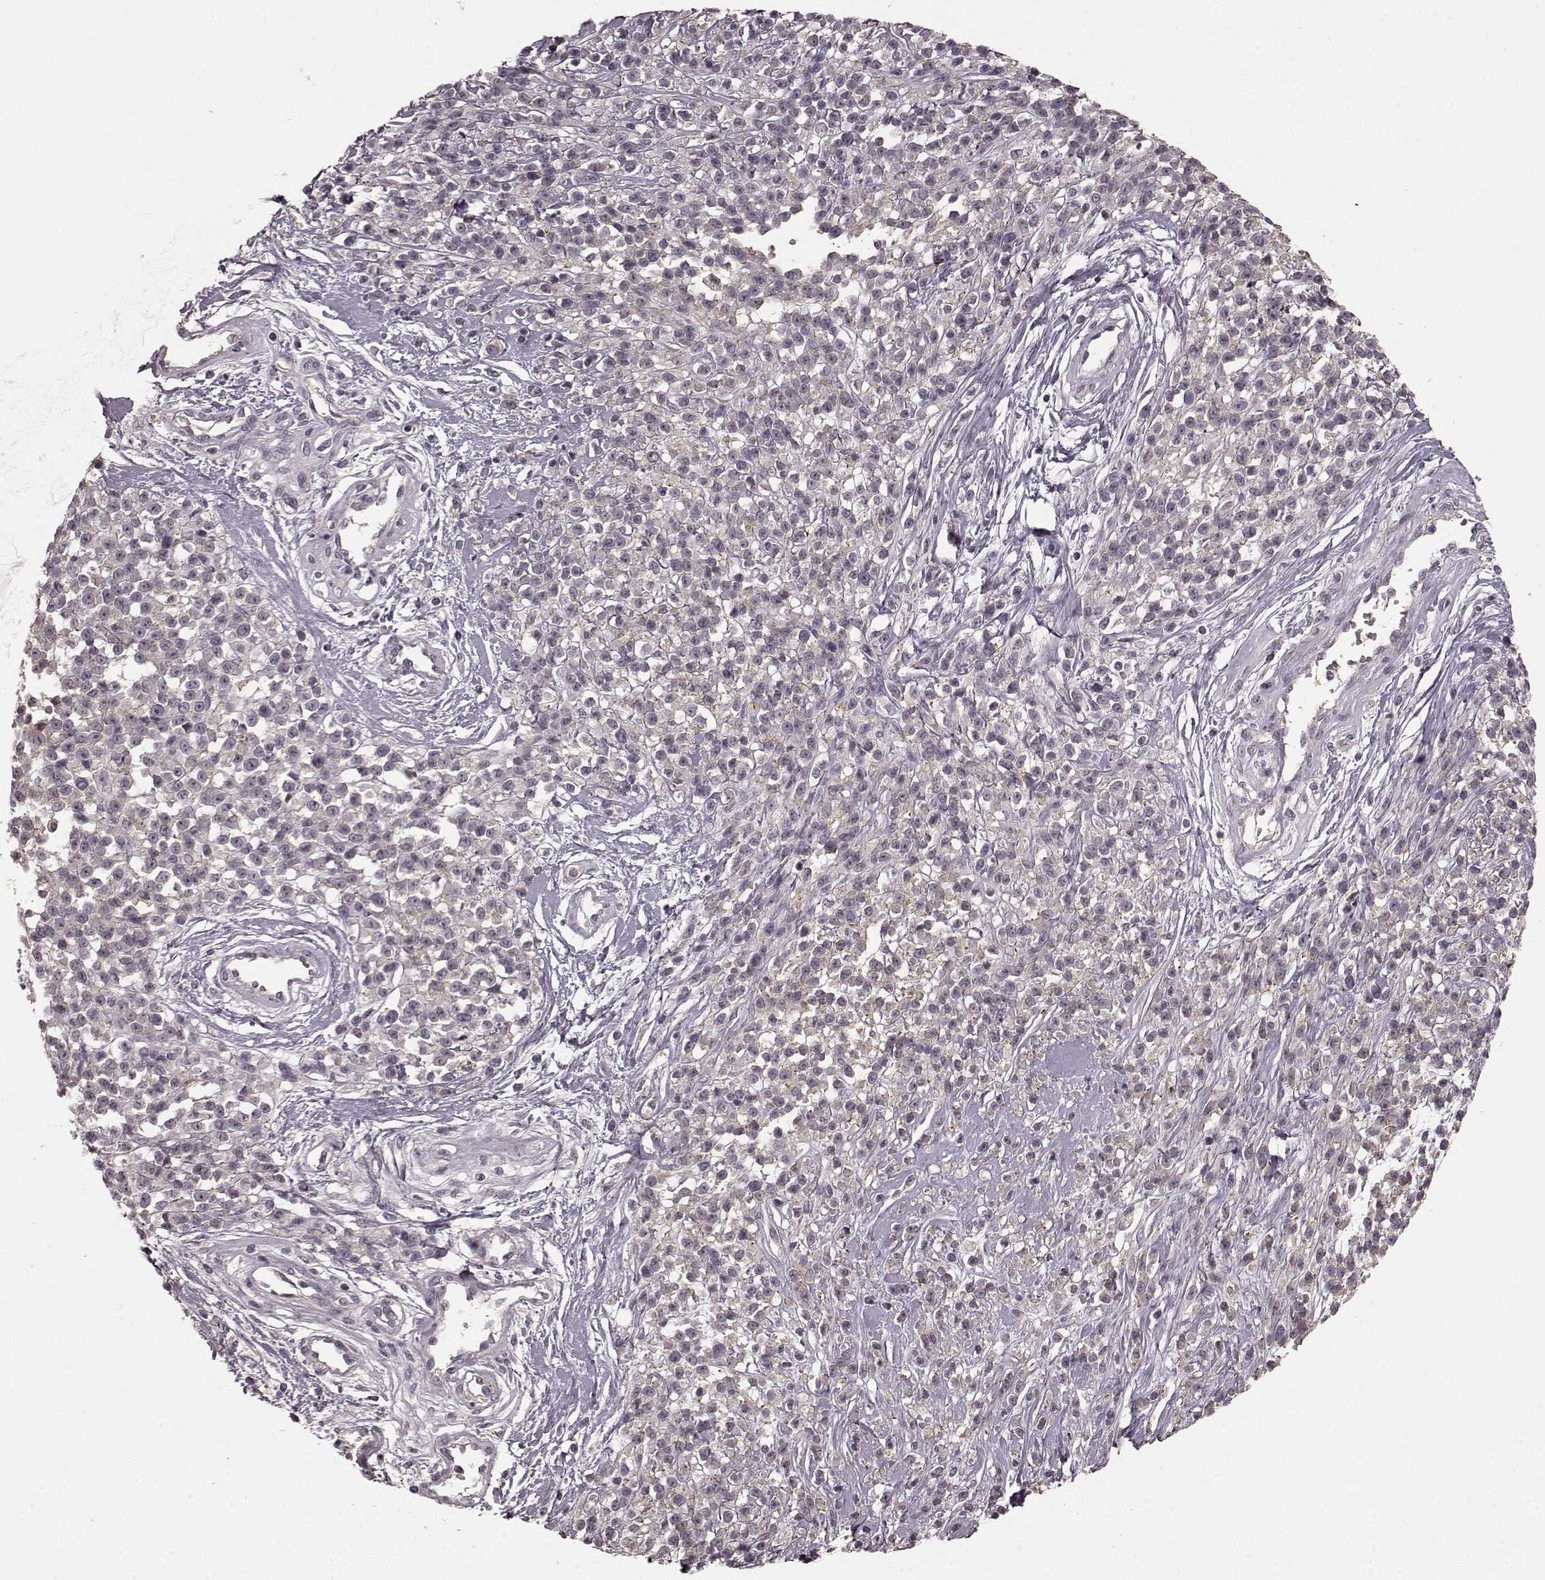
{"staining": {"intensity": "negative", "quantity": "none", "location": "none"}, "tissue": "melanoma", "cell_type": "Tumor cells", "image_type": "cancer", "snomed": [{"axis": "morphology", "description": "Malignant melanoma, NOS"}, {"axis": "topography", "description": "Skin"}, {"axis": "topography", "description": "Skin of trunk"}], "caption": "Immunohistochemistry histopathology image of neoplastic tissue: human malignant melanoma stained with DAB (3,3'-diaminobenzidine) displays no significant protein staining in tumor cells.", "gene": "PRKCE", "patient": {"sex": "male", "age": 74}}